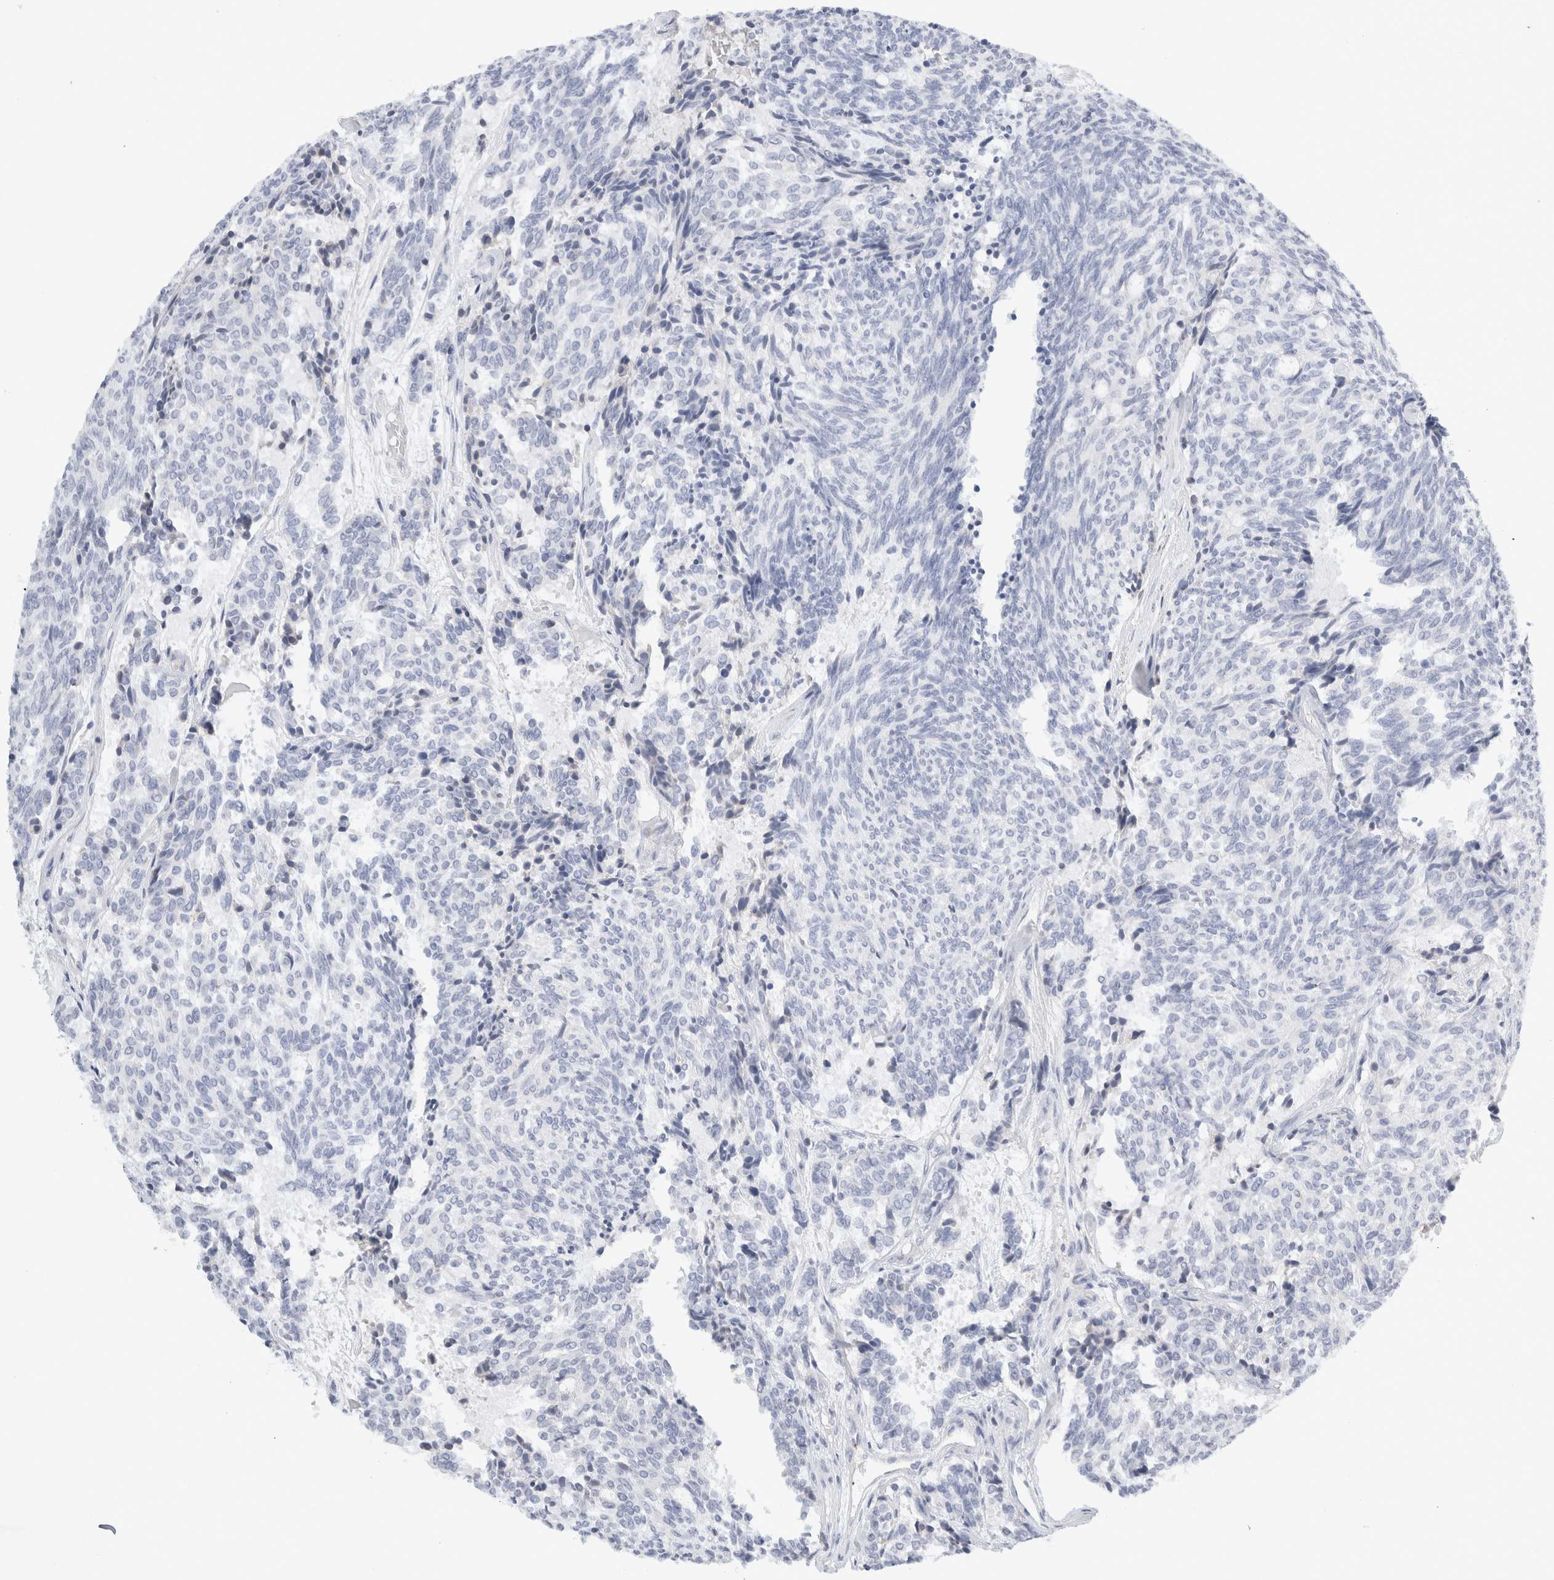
{"staining": {"intensity": "negative", "quantity": "none", "location": "none"}, "tissue": "carcinoid", "cell_type": "Tumor cells", "image_type": "cancer", "snomed": [{"axis": "morphology", "description": "Carcinoid, malignant, NOS"}, {"axis": "topography", "description": "Pancreas"}], "caption": "IHC photomicrograph of carcinoid stained for a protein (brown), which displays no expression in tumor cells.", "gene": "FGL2", "patient": {"sex": "female", "age": 54}}